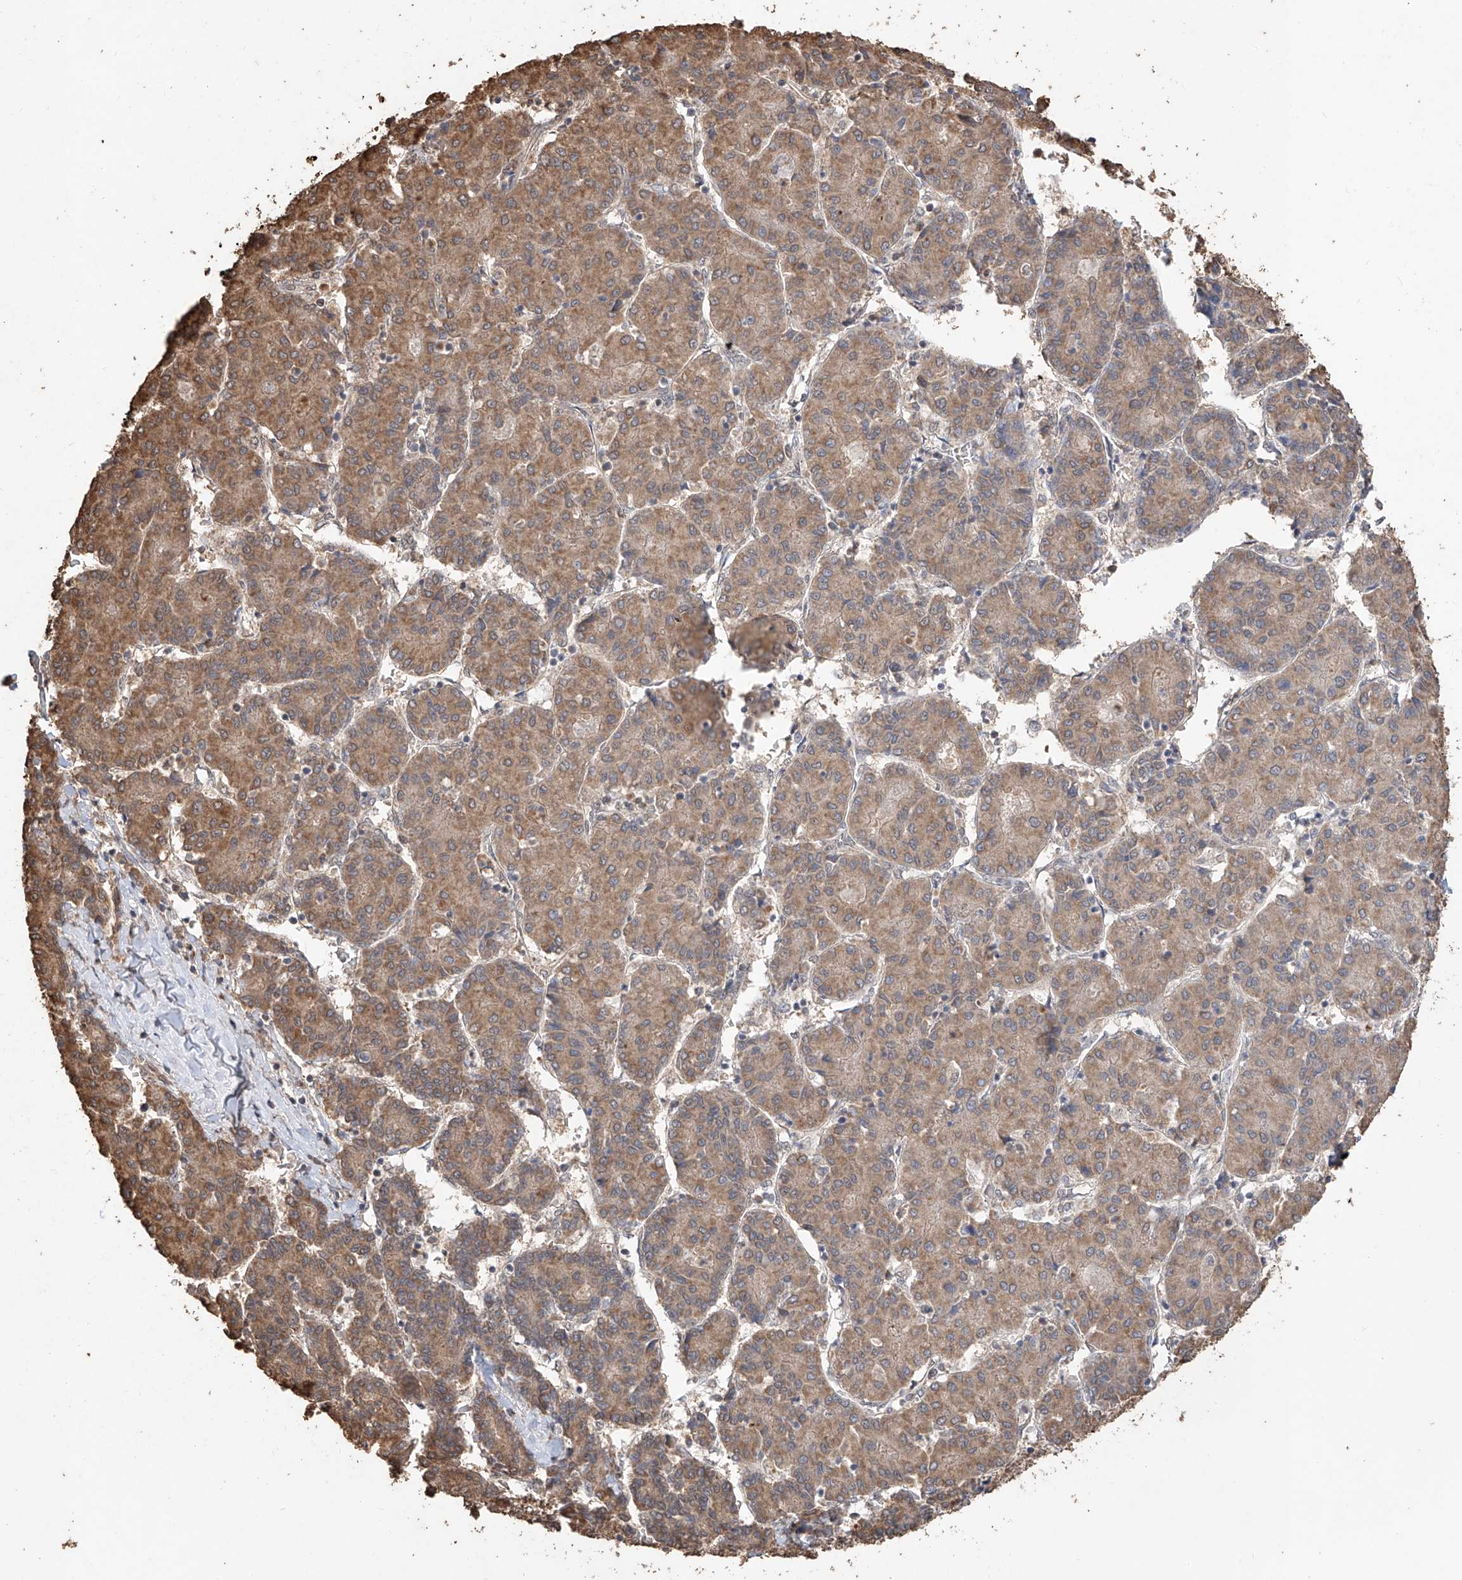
{"staining": {"intensity": "moderate", "quantity": ">75%", "location": "cytoplasmic/membranous"}, "tissue": "liver cancer", "cell_type": "Tumor cells", "image_type": "cancer", "snomed": [{"axis": "morphology", "description": "Carcinoma, Hepatocellular, NOS"}, {"axis": "topography", "description": "Liver"}], "caption": "IHC of human hepatocellular carcinoma (liver) displays medium levels of moderate cytoplasmic/membranous positivity in approximately >75% of tumor cells.", "gene": "ELOVL1", "patient": {"sex": "male", "age": 65}}